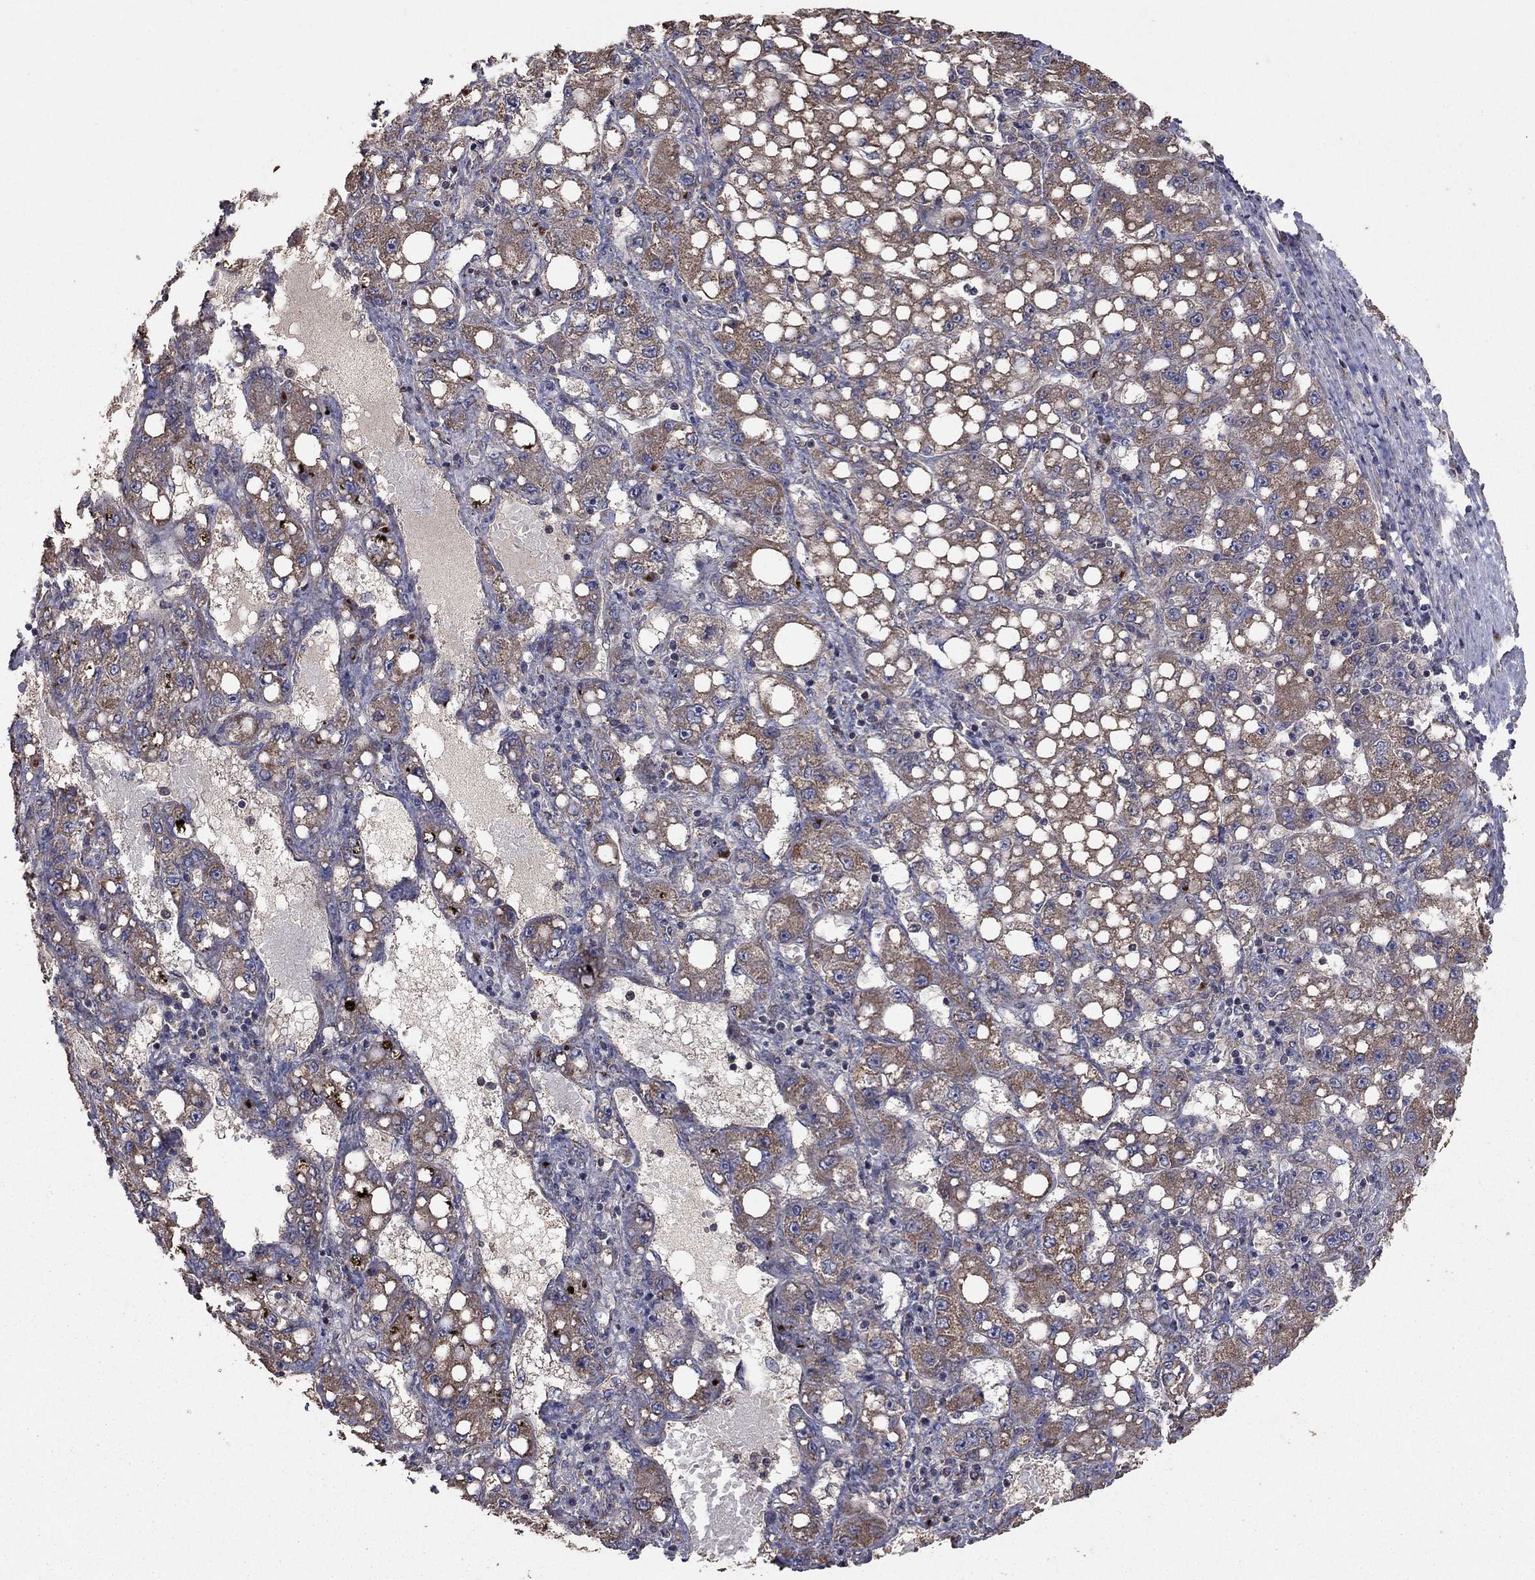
{"staining": {"intensity": "moderate", "quantity": "25%-75%", "location": "cytoplasmic/membranous"}, "tissue": "liver cancer", "cell_type": "Tumor cells", "image_type": "cancer", "snomed": [{"axis": "morphology", "description": "Carcinoma, Hepatocellular, NOS"}, {"axis": "topography", "description": "Liver"}], "caption": "Human liver hepatocellular carcinoma stained with a protein marker demonstrates moderate staining in tumor cells.", "gene": "FLT4", "patient": {"sex": "female", "age": 65}}